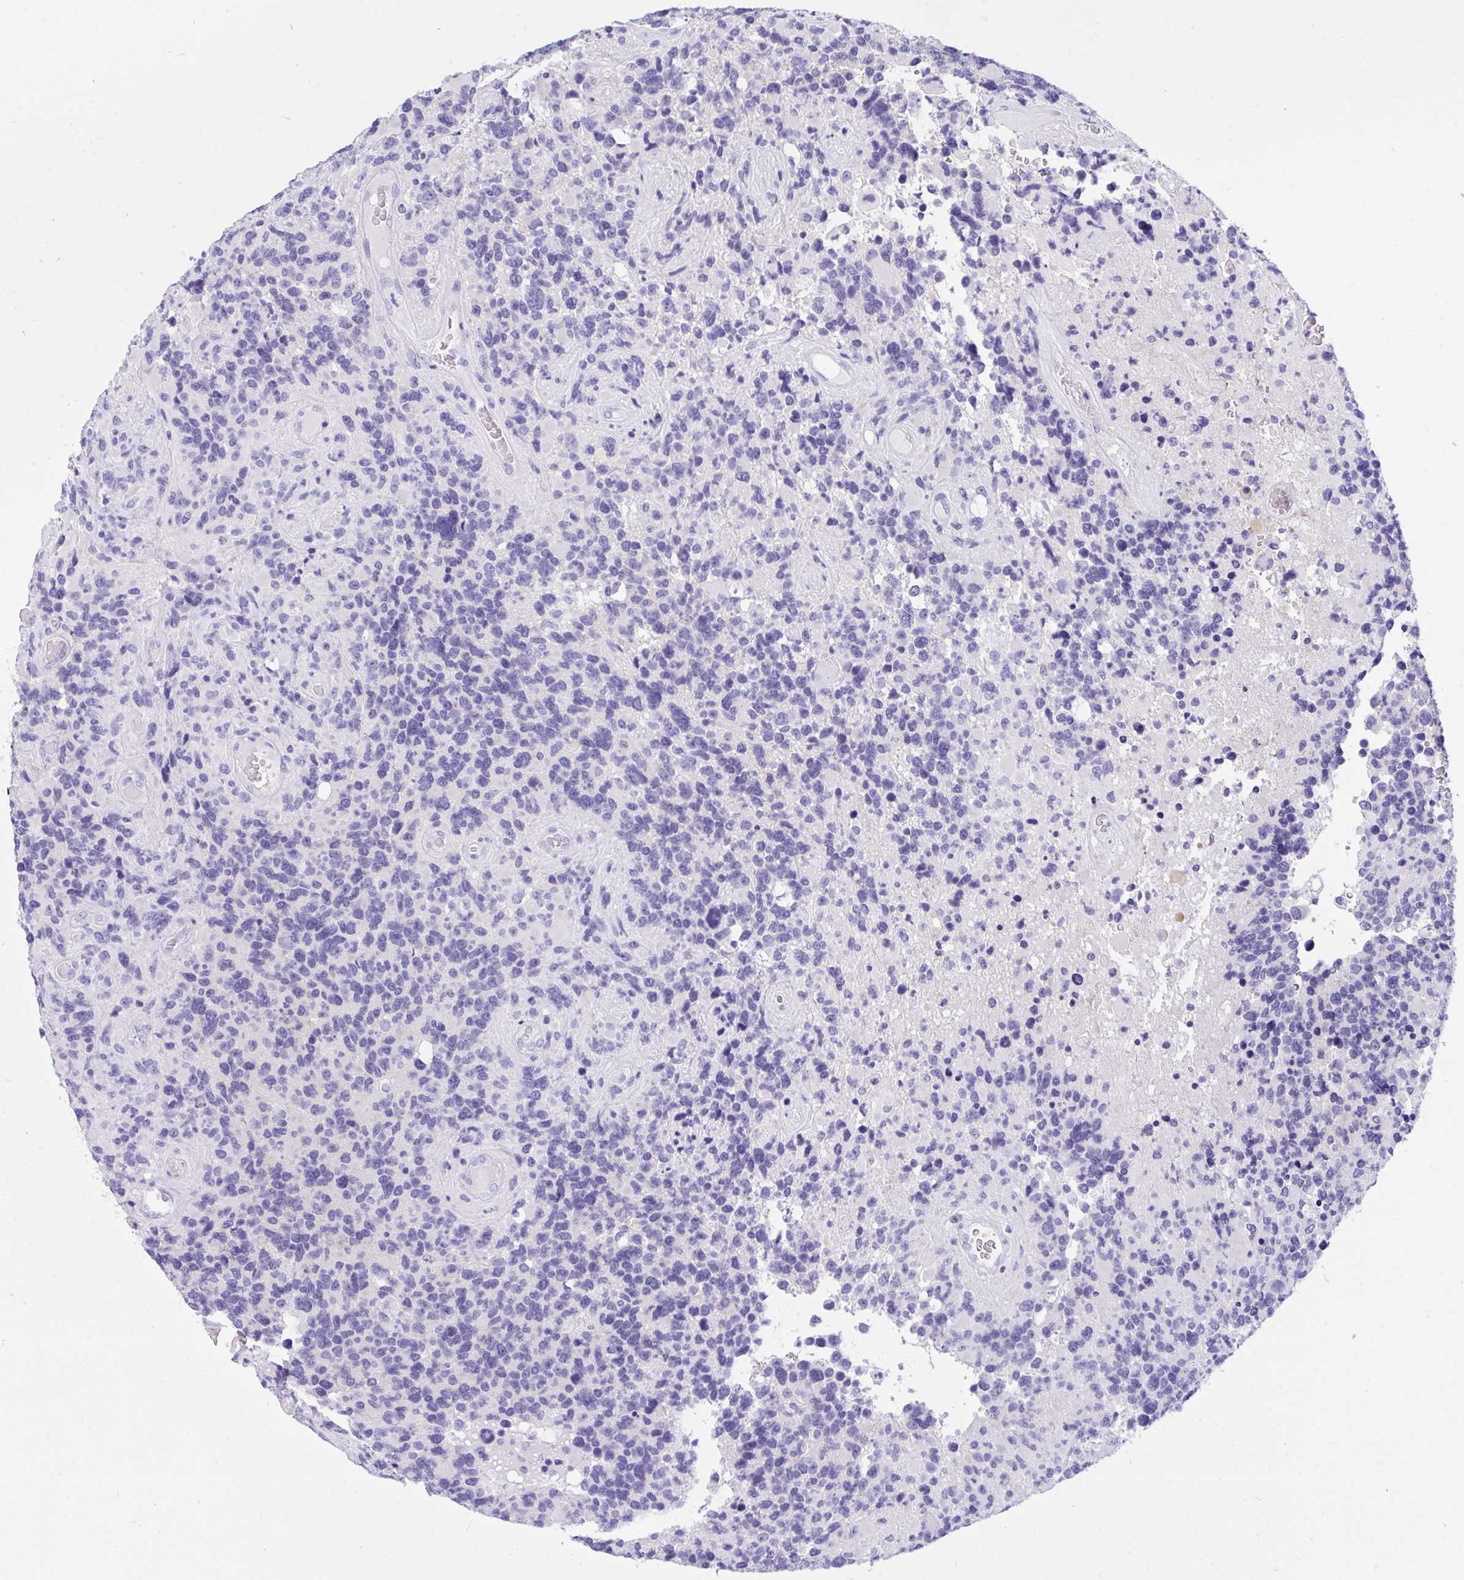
{"staining": {"intensity": "negative", "quantity": "none", "location": "none"}, "tissue": "glioma", "cell_type": "Tumor cells", "image_type": "cancer", "snomed": [{"axis": "morphology", "description": "Glioma, malignant, High grade"}, {"axis": "topography", "description": "Brain"}], "caption": "Tumor cells show no significant protein positivity in malignant high-grade glioma.", "gene": "TLN2", "patient": {"sex": "female", "age": 40}}